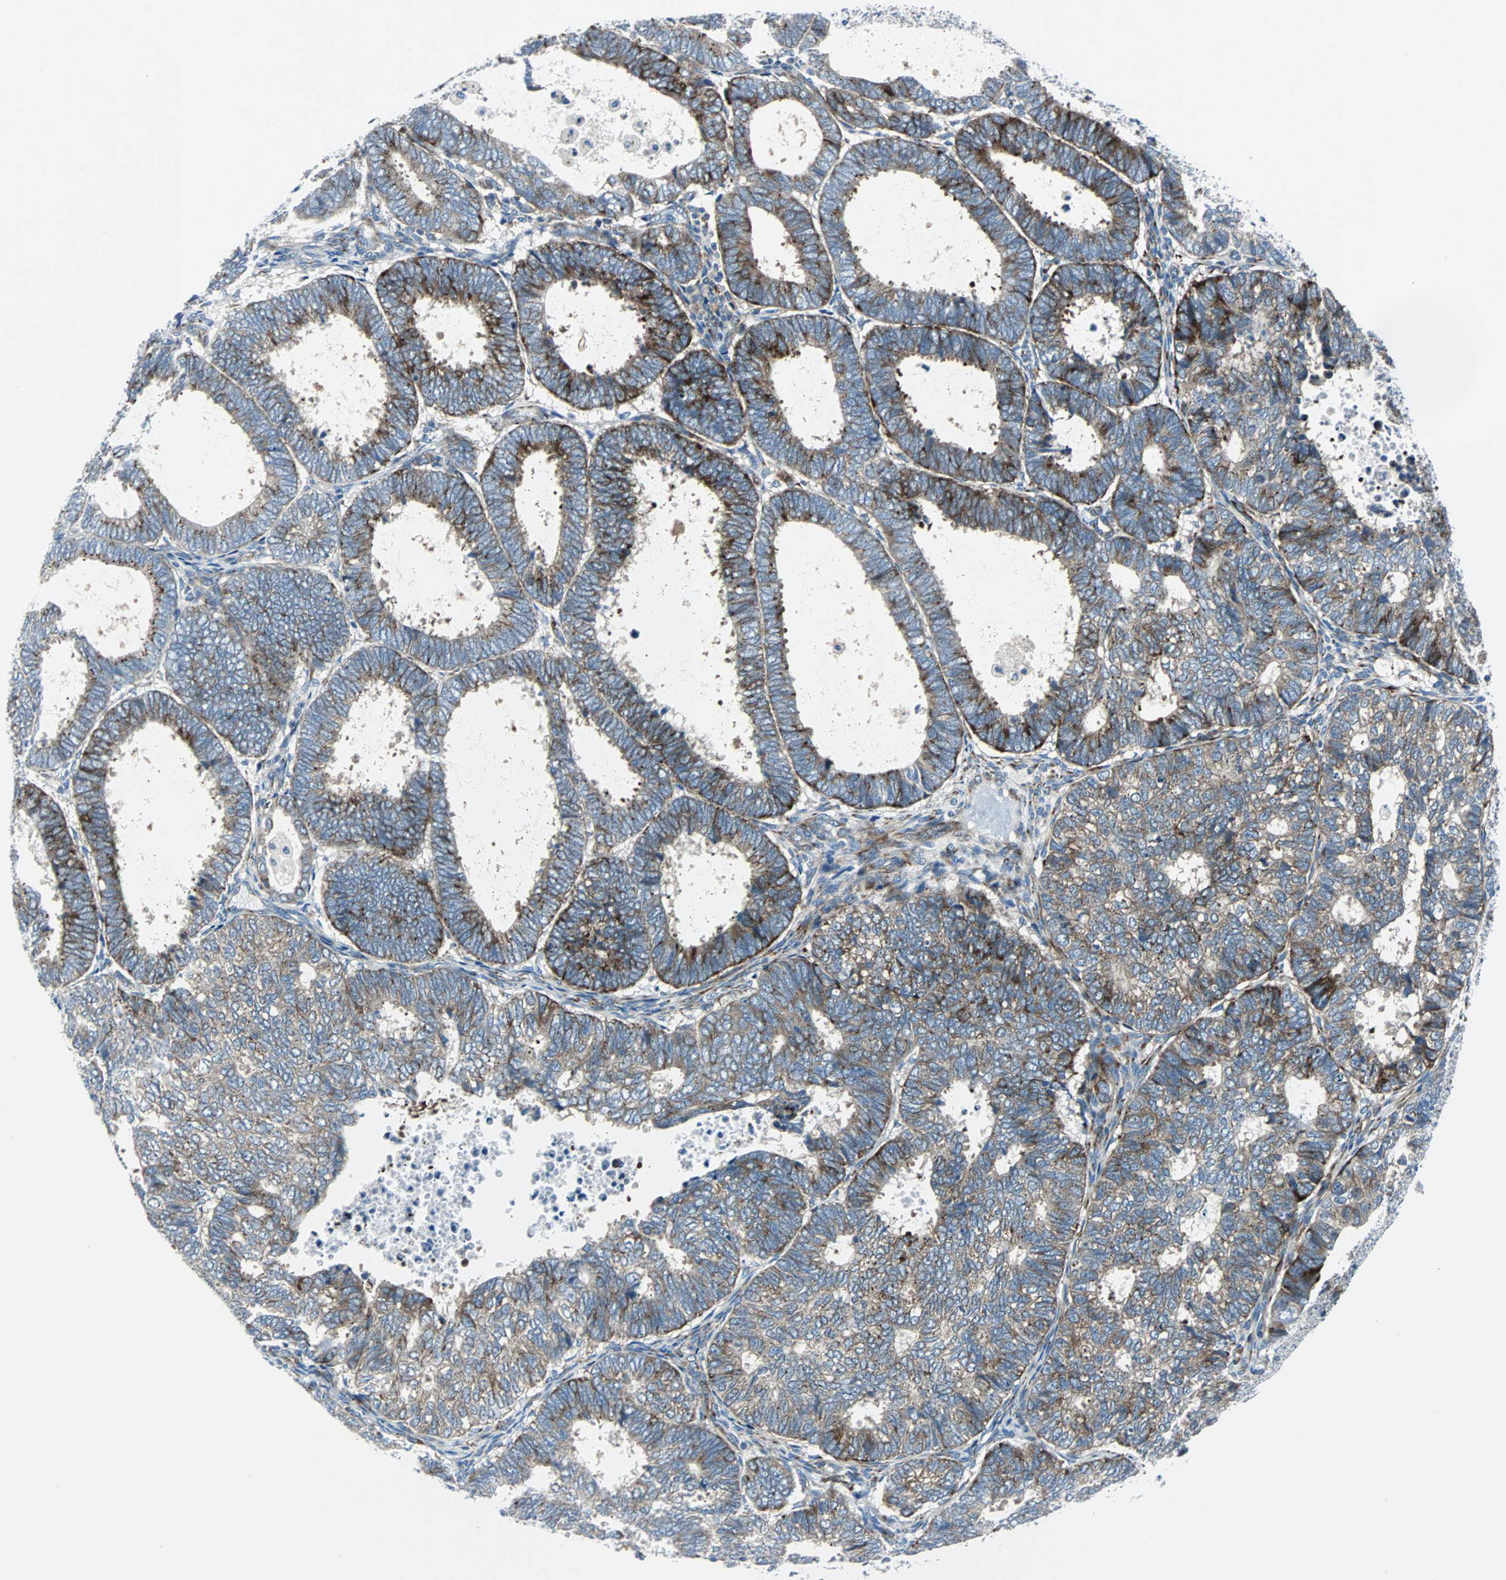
{"staining": {"intensity": "moderate", "quantity": "<25%", "location": "cytoplasmic/membranous"}, "tissue": "endometrial cancer", "cell_type": "Tumor cells", "image_type": "cancer", "snomed": [{"axis": "morphology", "description": "Adenocarcinoma, NOS"}, {"axis": "topography", "description": "Uterus"}], "caption": "Immunohistochemical staining of human adenocarcinoma (endometrial) shows moderate cytoplasmic/membranous protein staining in about <25% of tumor cells. Using DAB (3,3'-diaminobenzidine) (brown) and hematoxylin (blue) stains, captured at high magnification using brightfield microscopy.", "gene": "BBC3", "patient": {"sex": "female", "age": 60}}